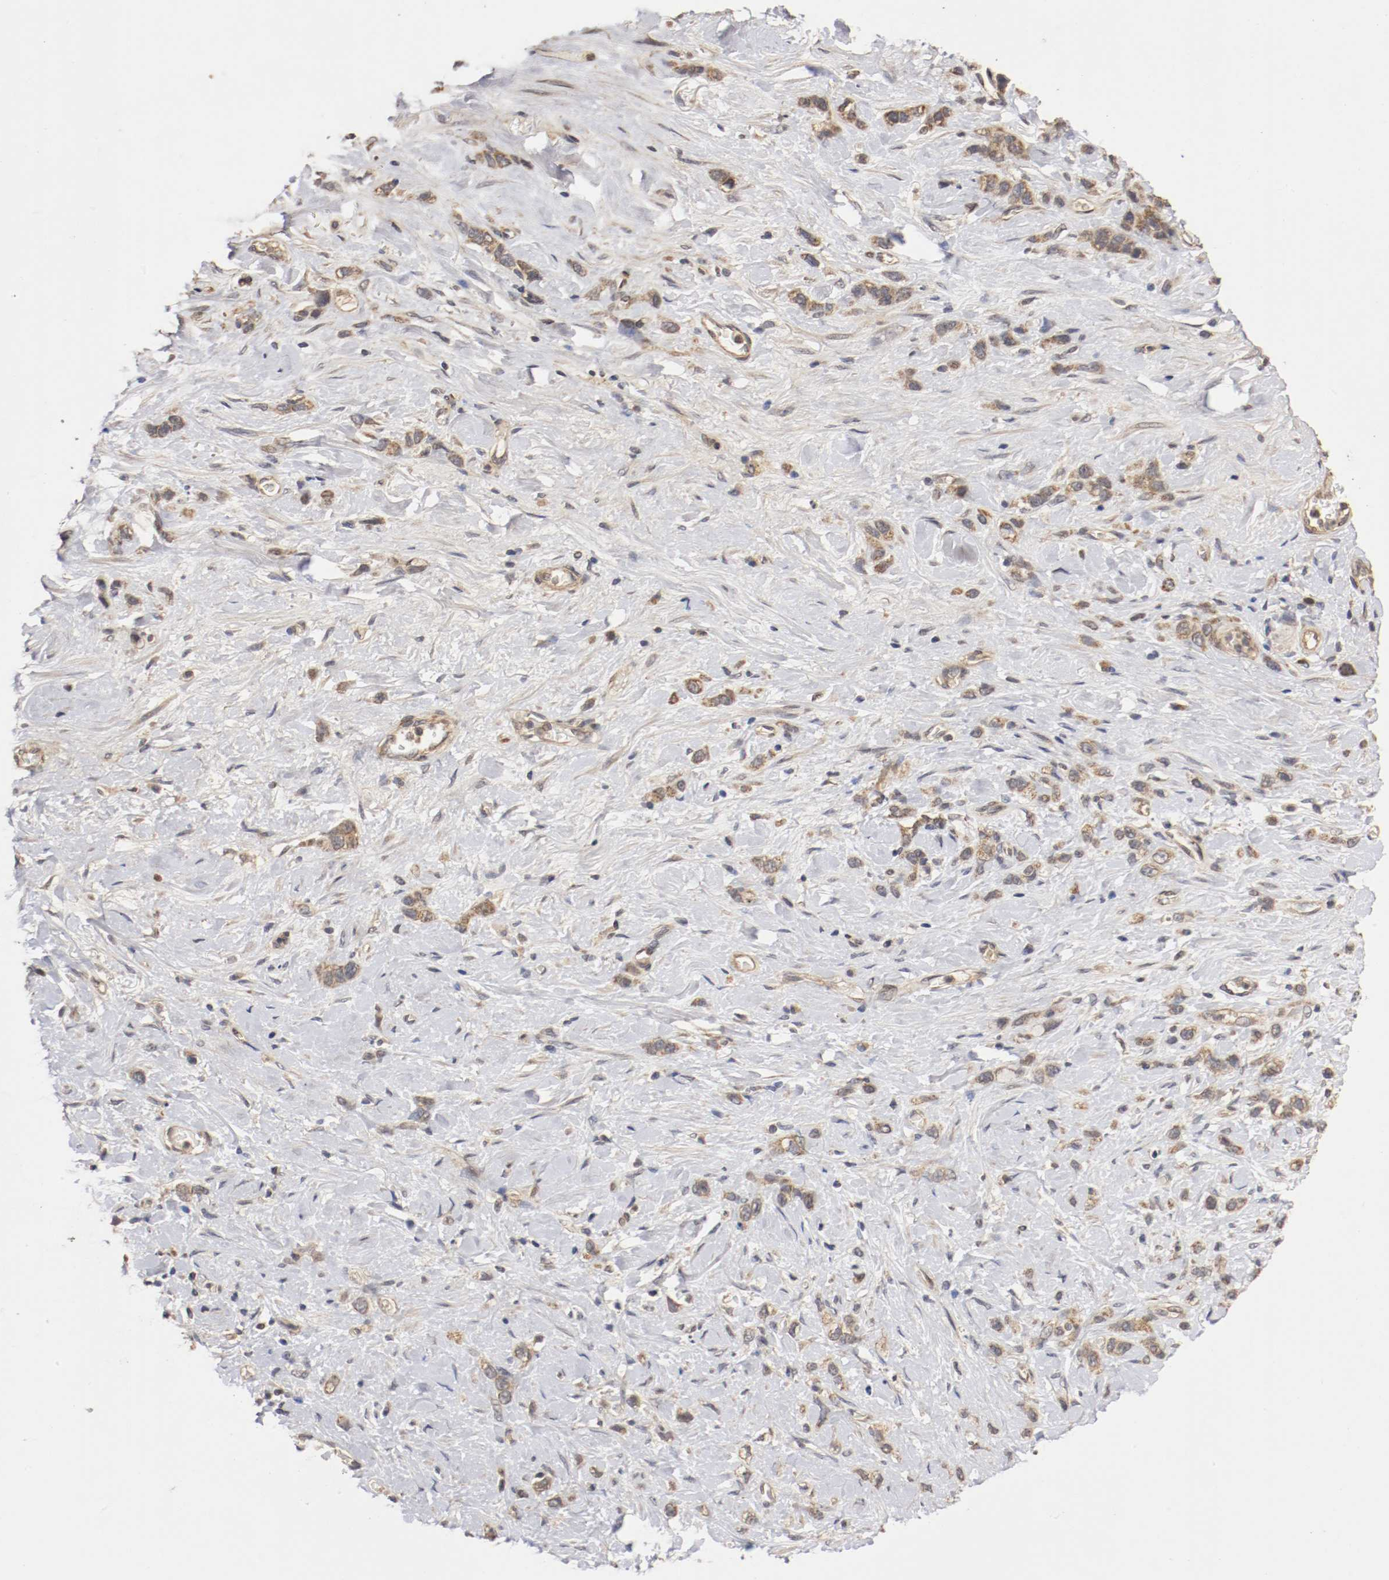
{"staining": {"intensity": "moderate", "quantity": "25%-75%", "location": "cytoplasmic/membranous"}, "tissue": "stomach cancer", "cell_type": "Tumor cells", "image_type": "cancer", "snomed": [{"axis": "morphology", "description": "Normal tissue, NOS"}, {"axis": "morphology", "description": "Adenocarcinoma, NOS"}, {"axis": "morphology", "description": "Adenocarcinoma, High grade"}, {"axis": "topography", "description": "Stomach, upper"}, {"axis": "topography", "description": "Stomach"}], "caption": "Protein expression analysis of human stomach cancer reveals moderate cytoplasmic/membranous positivity in about 25%-75% of tumor cells. (Stains: DAB in brown, nuclei in blue, Microscopy: brightfield microscopy at high magnification).", "gene": "TNFRSF1B", "patient": {"sex": "female", "age": 65}}